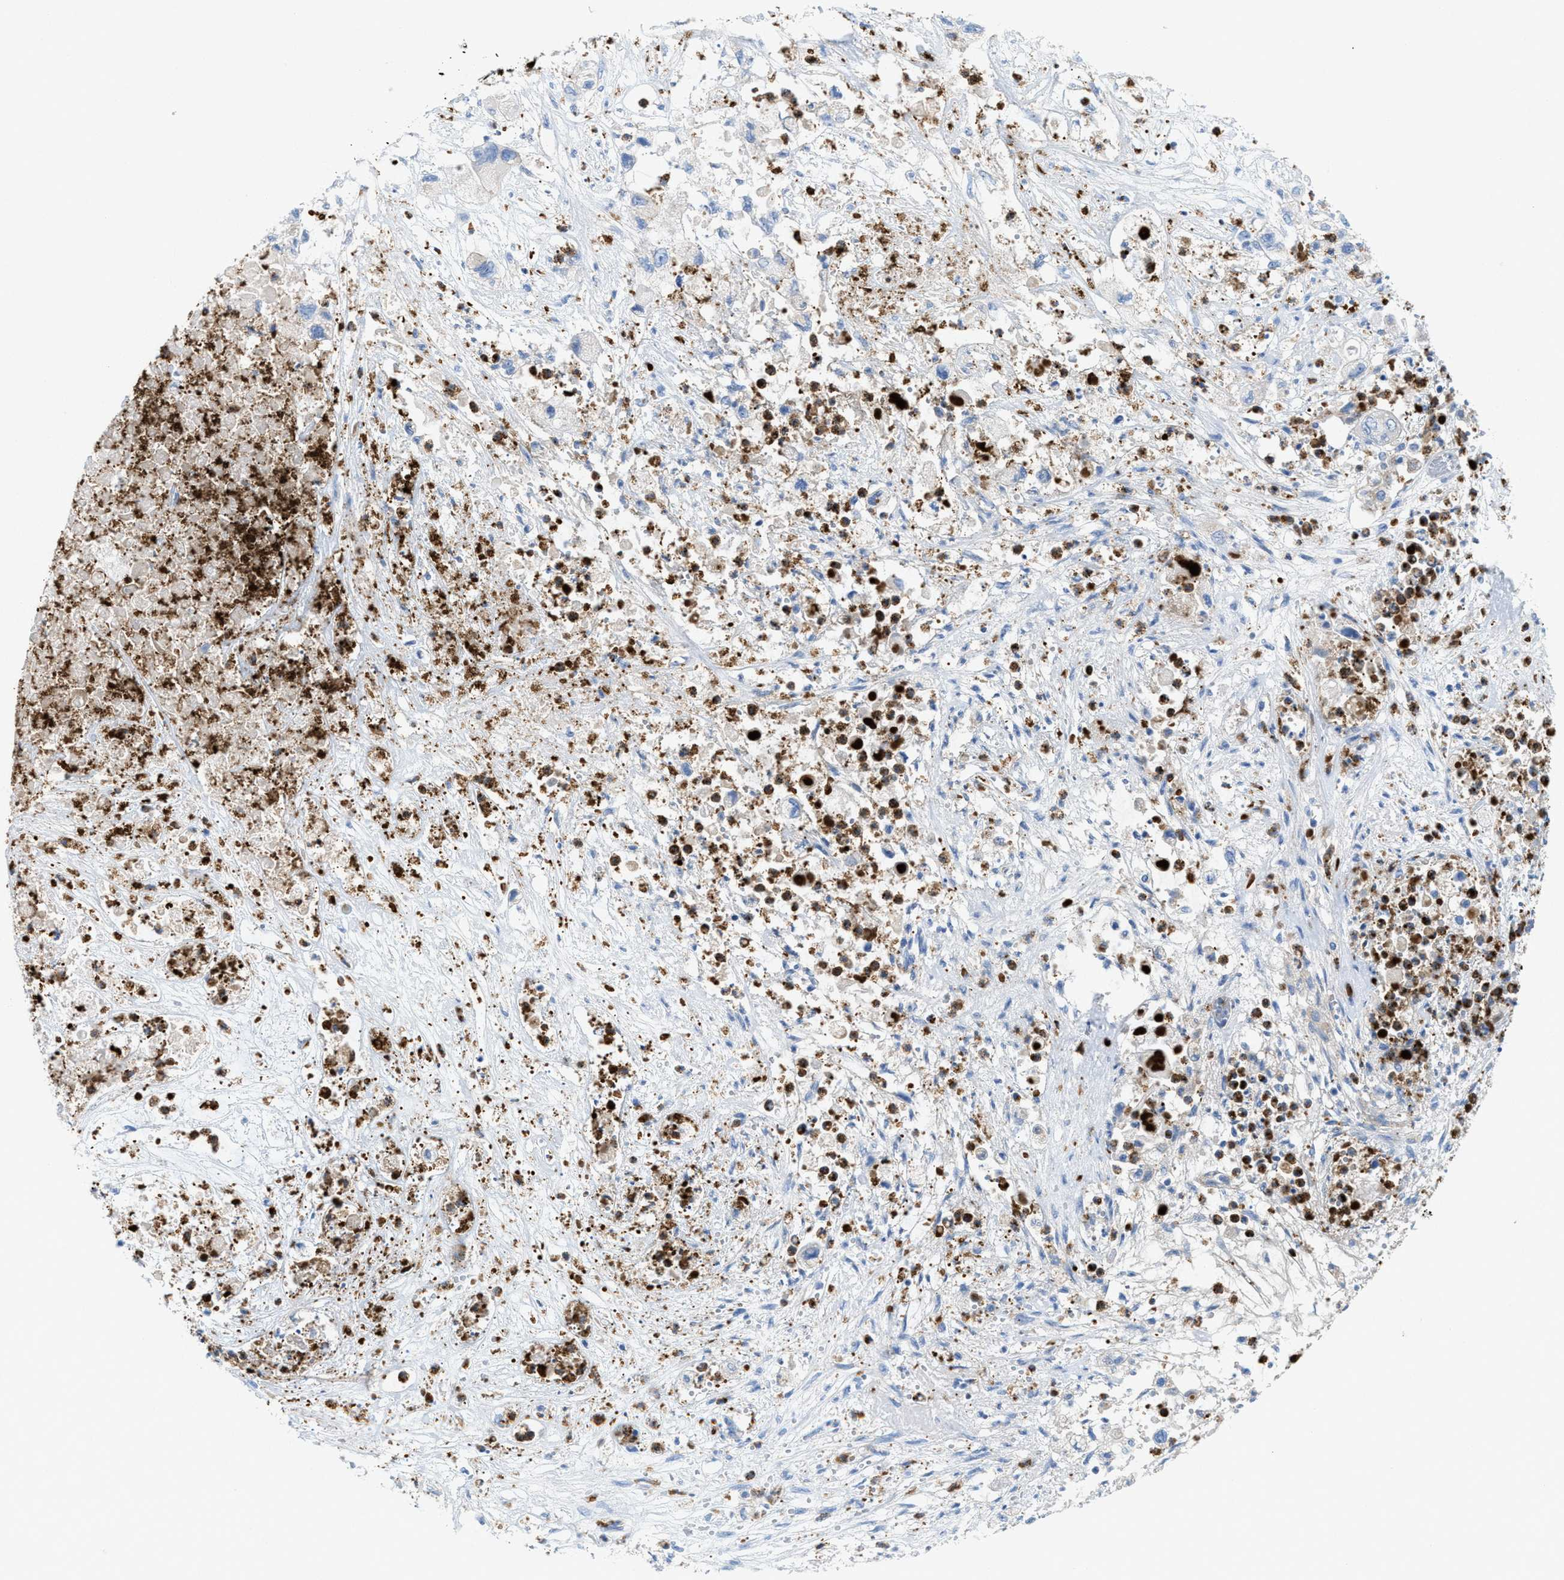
{"staining": {"intensity": "weak", "quantity": "<25%", "location": "cytoplasmic/membranous"}, "tissue": "pancreatic cancer", "cell_type": "Tumor cells", "image_type": "cancer", "snomed": [{"axis": "morphology", "description": "Adenocarcinoma, NOS"}, {"axis": "topography", "description": "Pancreas"}], "caption": "IHC image of pancreatic cancer (adenocarcinoma) stained for a protein (brown), which reveals no staining in tumor cells. (Stains: DAB immunohistochemistry with hematoxylin counter stain, Microscopy: brightfield microscopy at high magnification).", "gene": "CMTM1", "patient": {"sex": "female", "age": 78}}